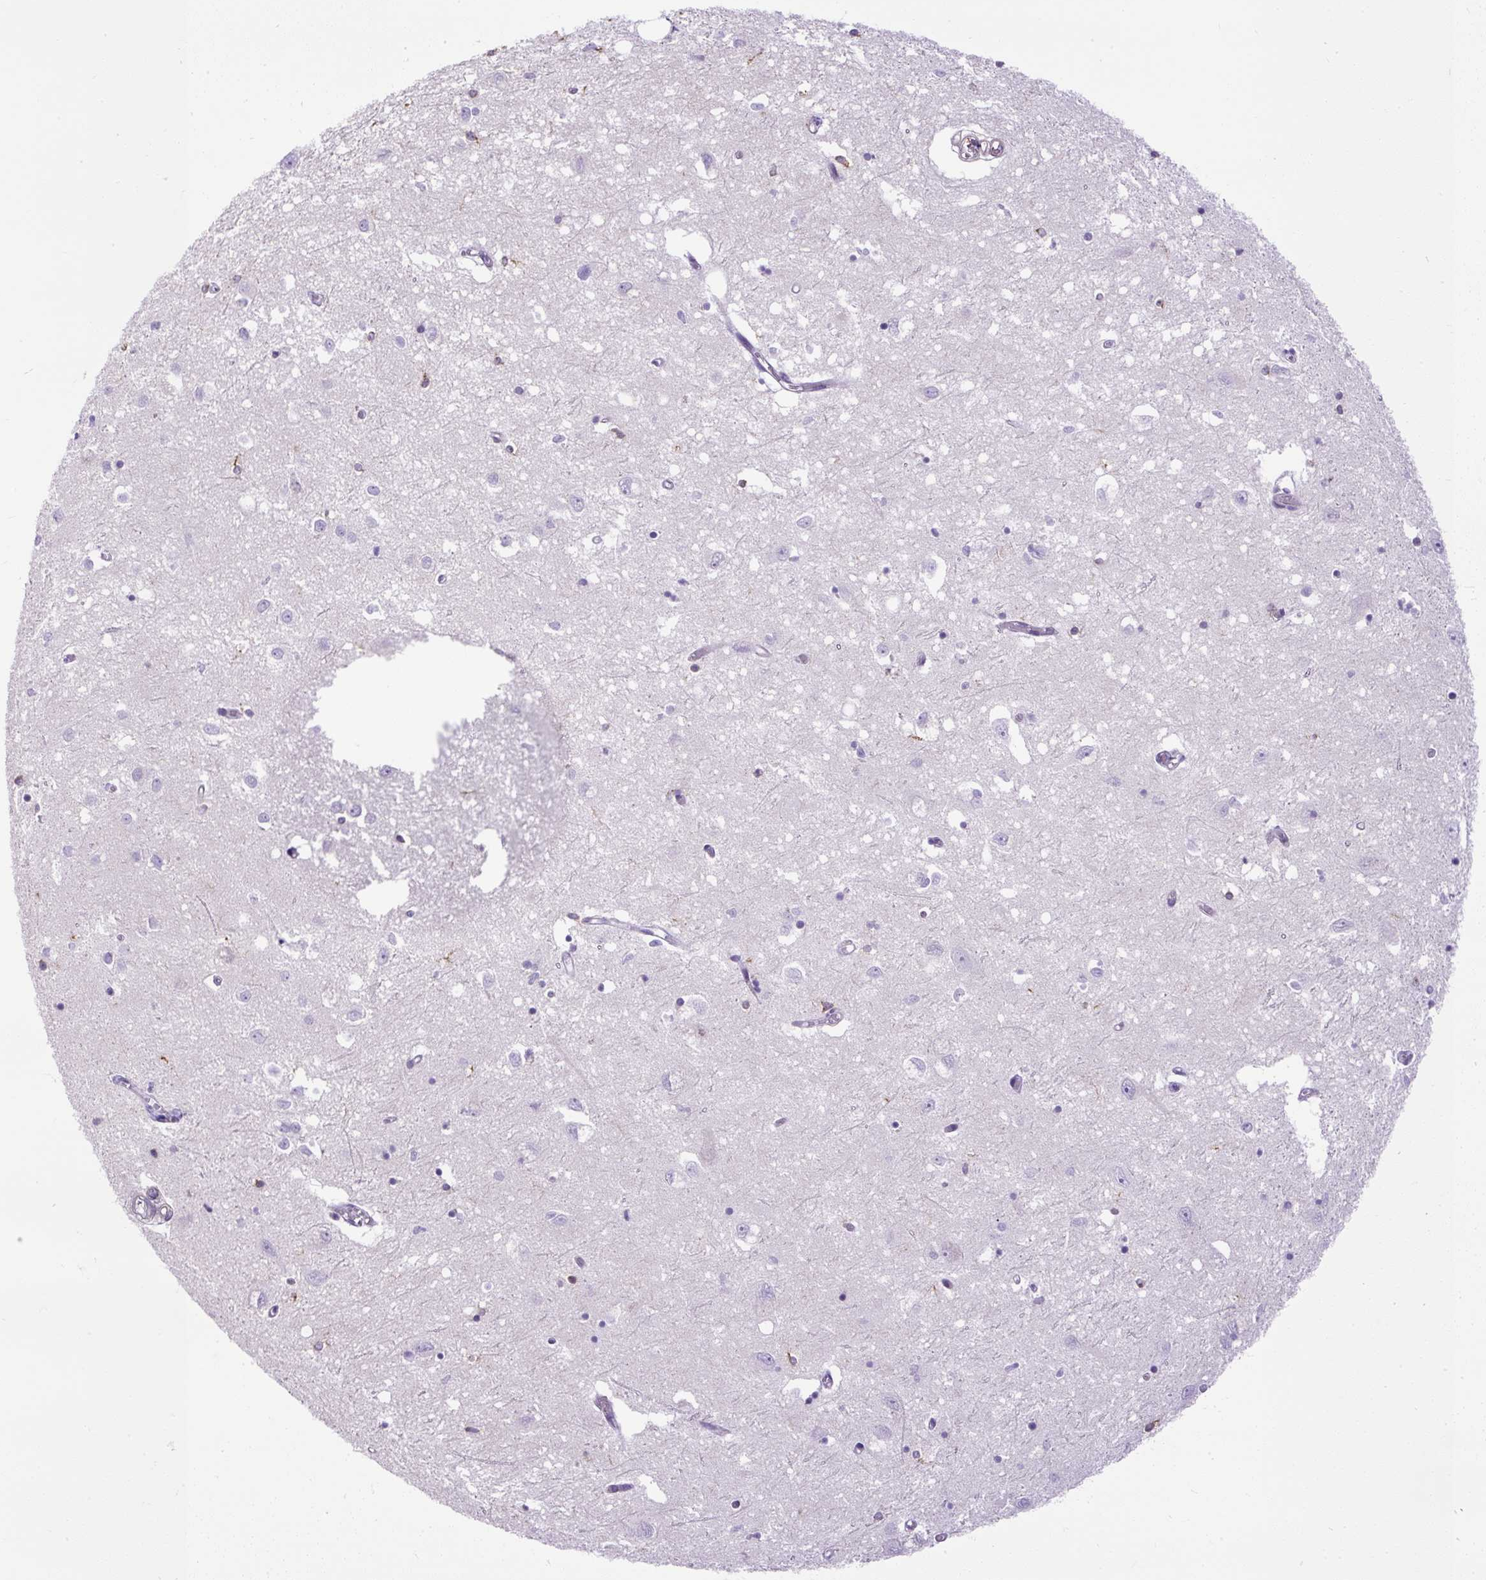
{"staining": {"intensity": "strong", "quantity": "<25%", "location": "cytoplasmic/membranous"}, "tissue": "caudate", "cell_type": "Glial cells", "image_type": "normal", "snomed": [{"axis": "morphology", "description": "Normal tissue, NOS"}, {"axis": "topography", "description": "Lateral ventricle wall"}], "caption": "A brown stain highlights strong cytoplasmic/membranous expression of a protein in glial cells of normal human caudate. (DAB (3,3'-diaminobenzidine) IHC with brightfield microscopy, high magnification).", "gene": "MAP1S", "patient": {"sex": "male", "age": 70}}